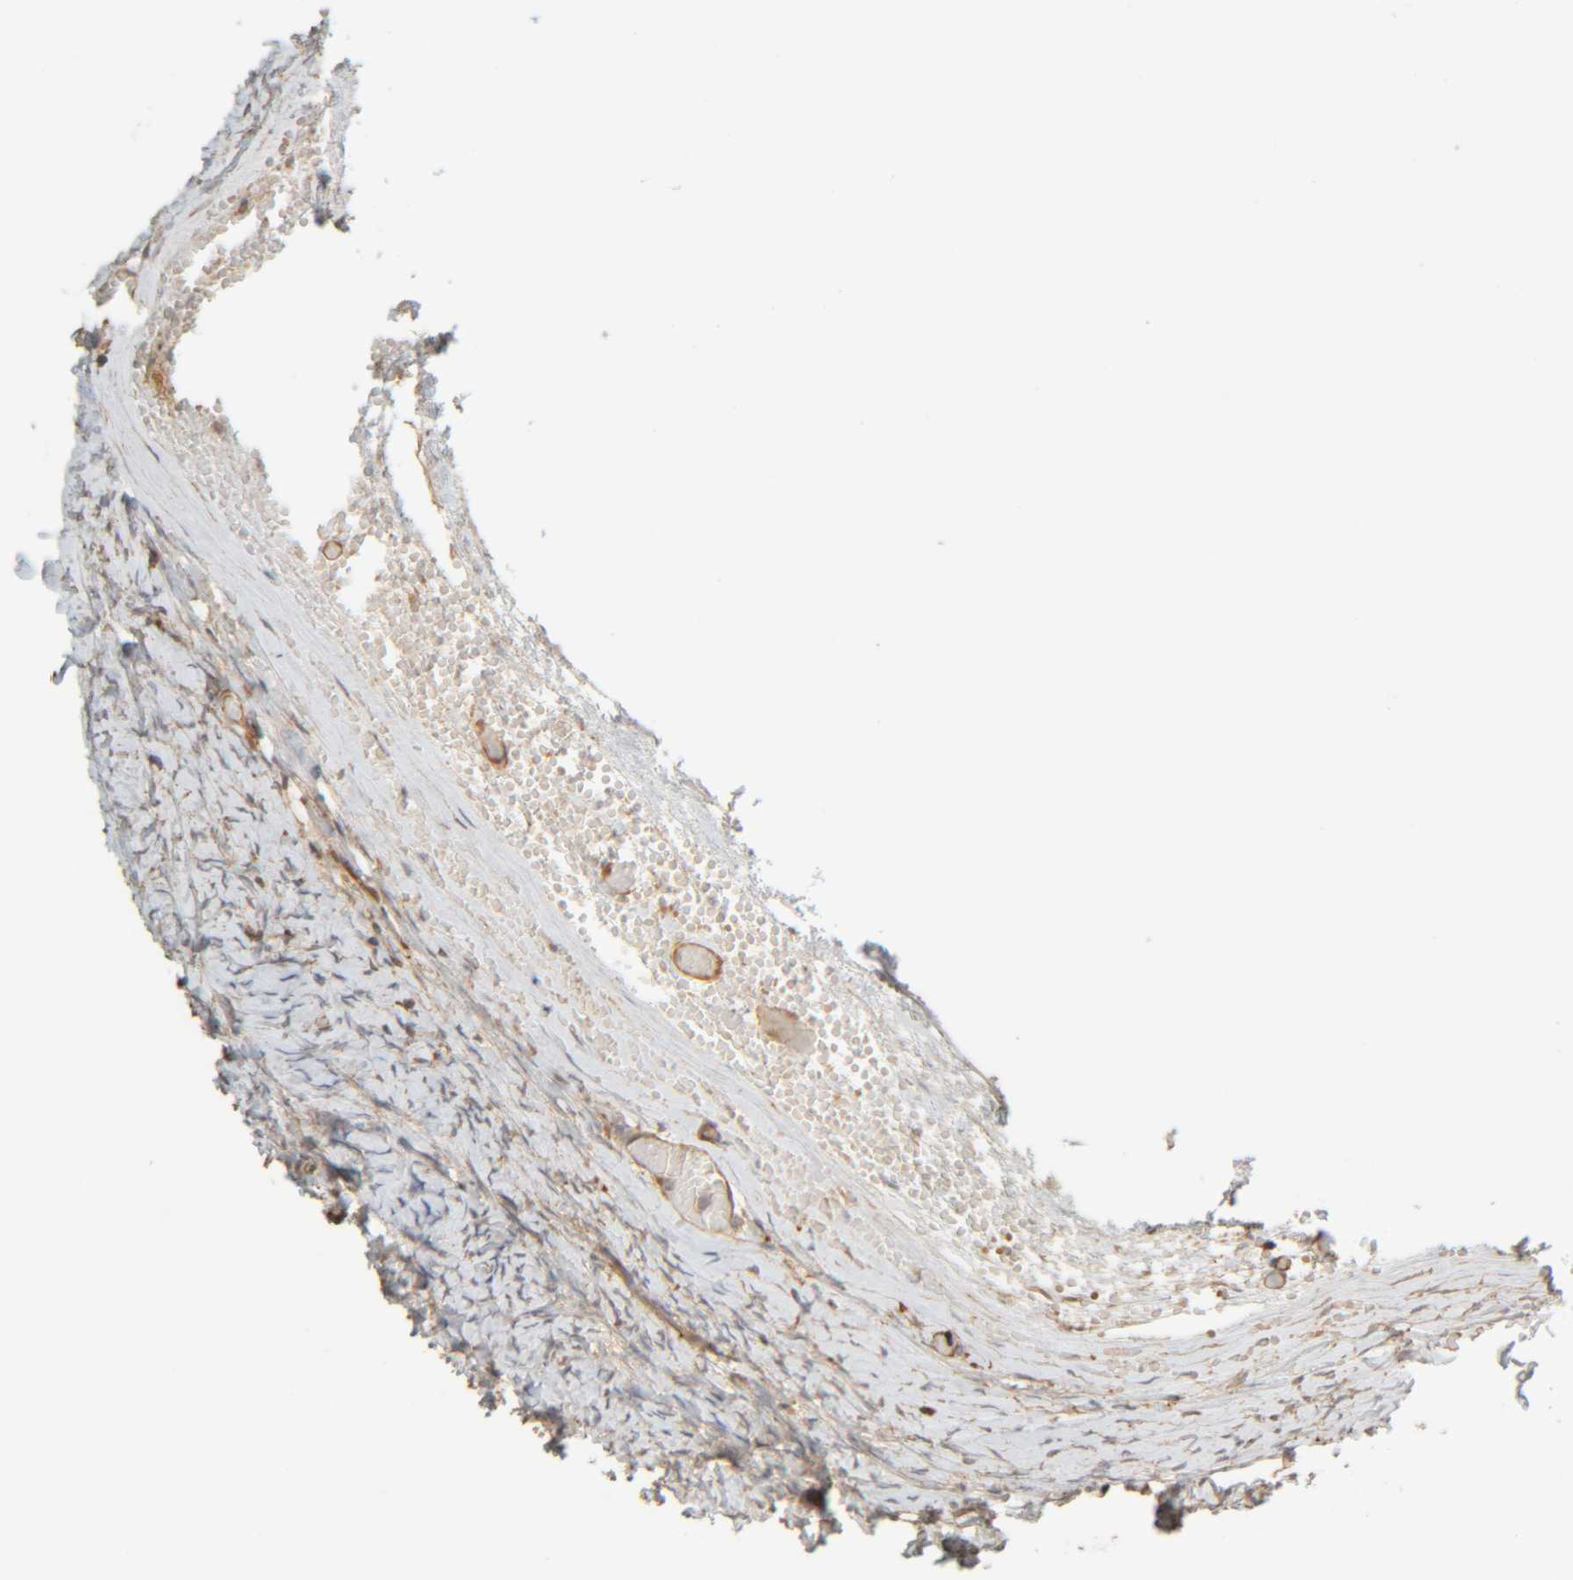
{"staining": {"intensity": "weak", "quantity": ">75%", "location": "cytoplasmic/membranous"}, "tissue": "ovary", "cell_type": "Ovarian stroma cells", "image_type": "normal", "snomed": [{"axis": "morphology", "description": "Normal tissue, NOS"}, {"axis": "topography", "description": "Ovary"}], "caption": "This micrograph reveals IHC staining of unremarkable ovary, with low weak cytoplasmic/membranous expression in about >75% of ovarian stroma cells.", "gene": "TMEM192", "patient": {"sex": "female", "age": 27}}